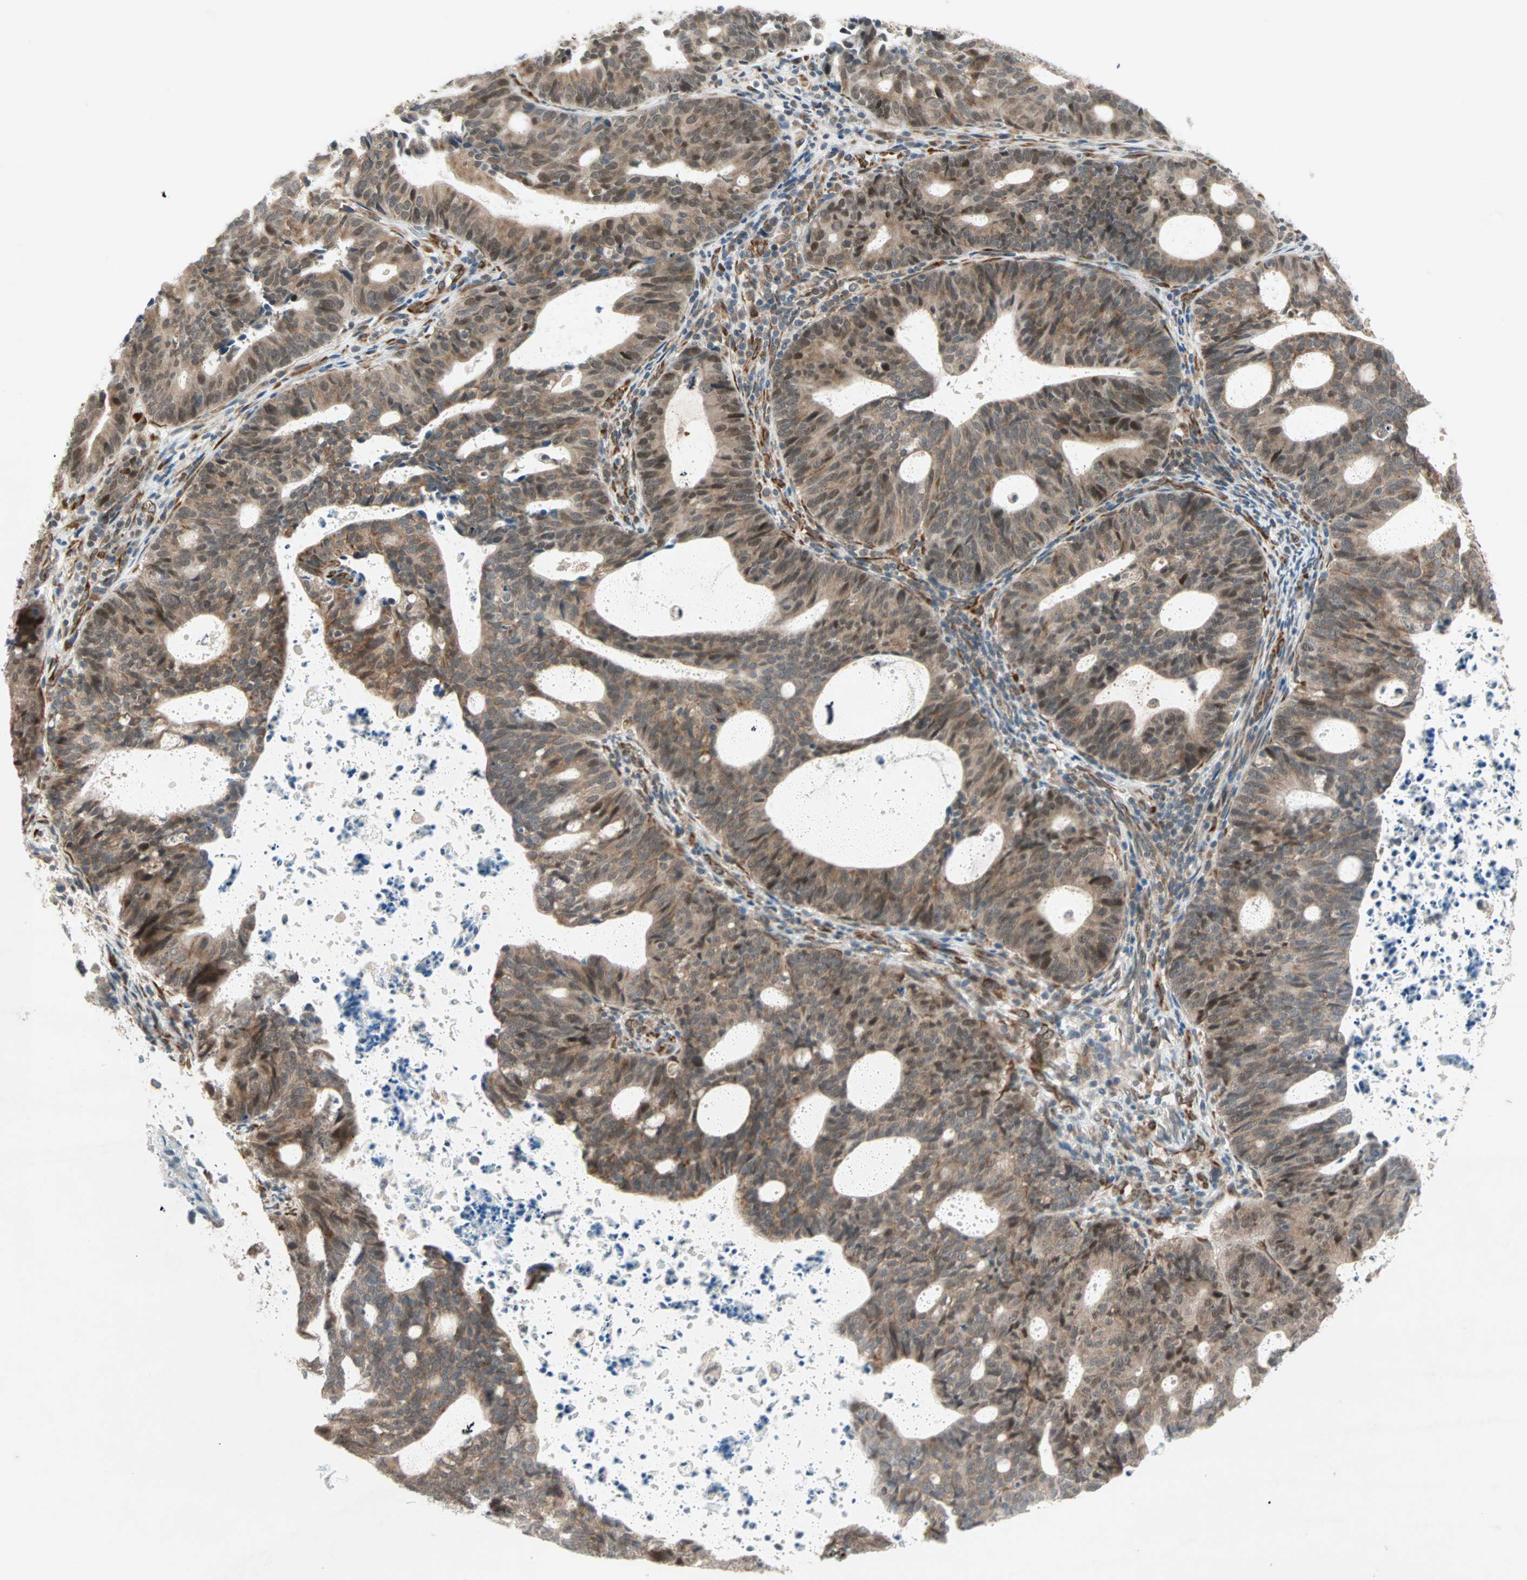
{"staining": {"intensity": "moderate", "quantity": ">75%", "location": "cytoplasmic/membranous,nuclear"}, "tissue": "endometrial cancer", "cell_type": "Tumor cells", "image_type": "cancer", "snomed": [{"axis": "morphology", "description": "Adenocarcinoma, NOS"}, {"axis": "topography", "description": "Uterus"}], "caption": "Immunohistochemistry (IHC) of adenocarcinoma (endometrial) shows medium levels of moderate cytoplasmic/membranous and nuclear expression in about >75% of tumor cells.", "gene": "ZNF37A", "patient": {"sex": "female", "age": 83}}